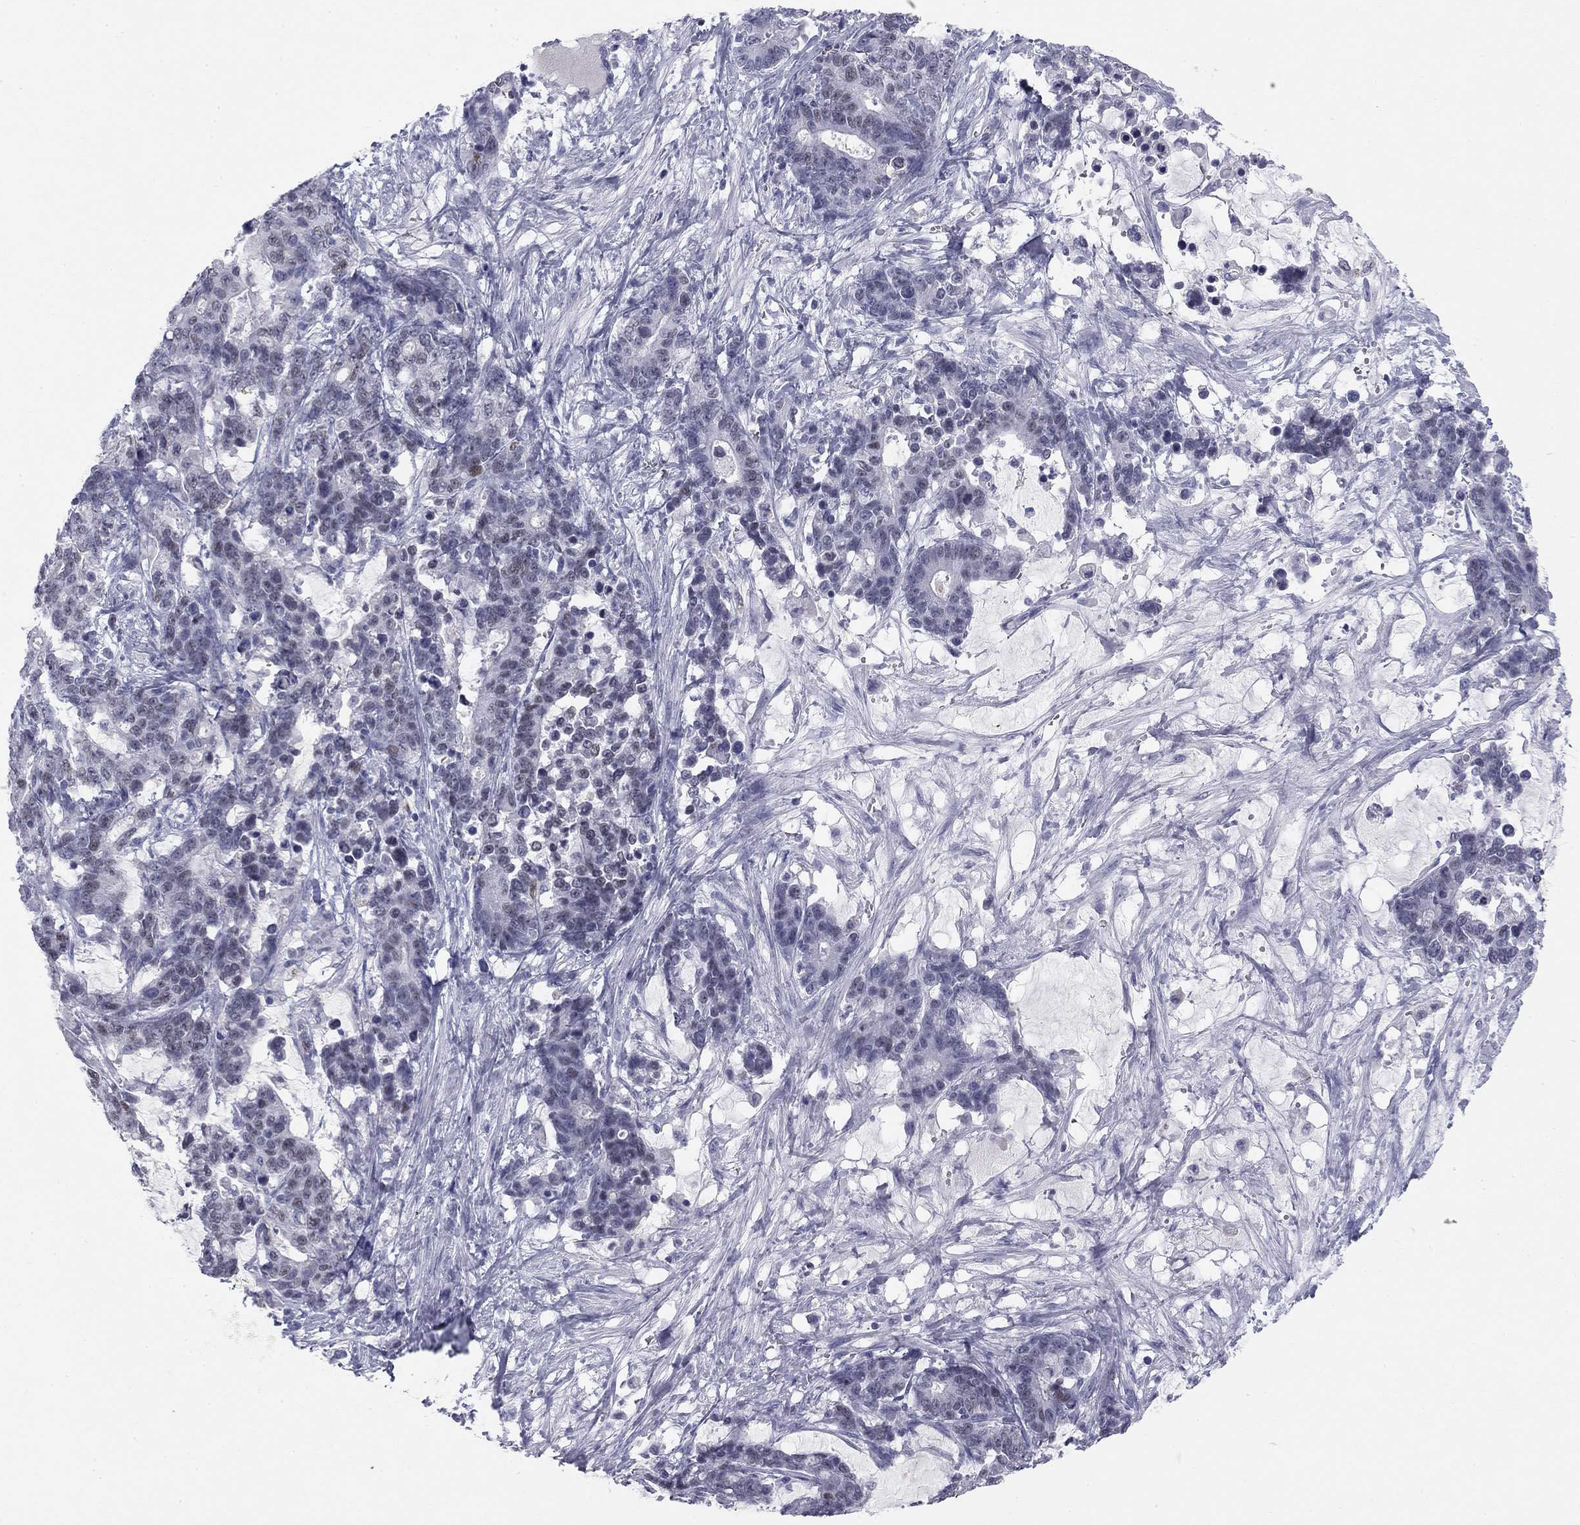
{"staining": {"intensity": "negative", "quantity": "none", "location": "none"}, "tissue": "stomach cancer", "cell_type": "Tumor cells", "image_type": "cancer", "snomed": [{"axis": "morphology", "description": "Normal tissue, NOS"}, {"axis": "morphology", "description": "Adenocarcinoma, NOS"}, {"axis": "topography", "description": "Stomach"}], "caption": "Tumor cells are negative for protein expression in human stomach adenocarcinoma.", "gene": "TFAP2B", "patient": {"sex": "female", "age": 64}}